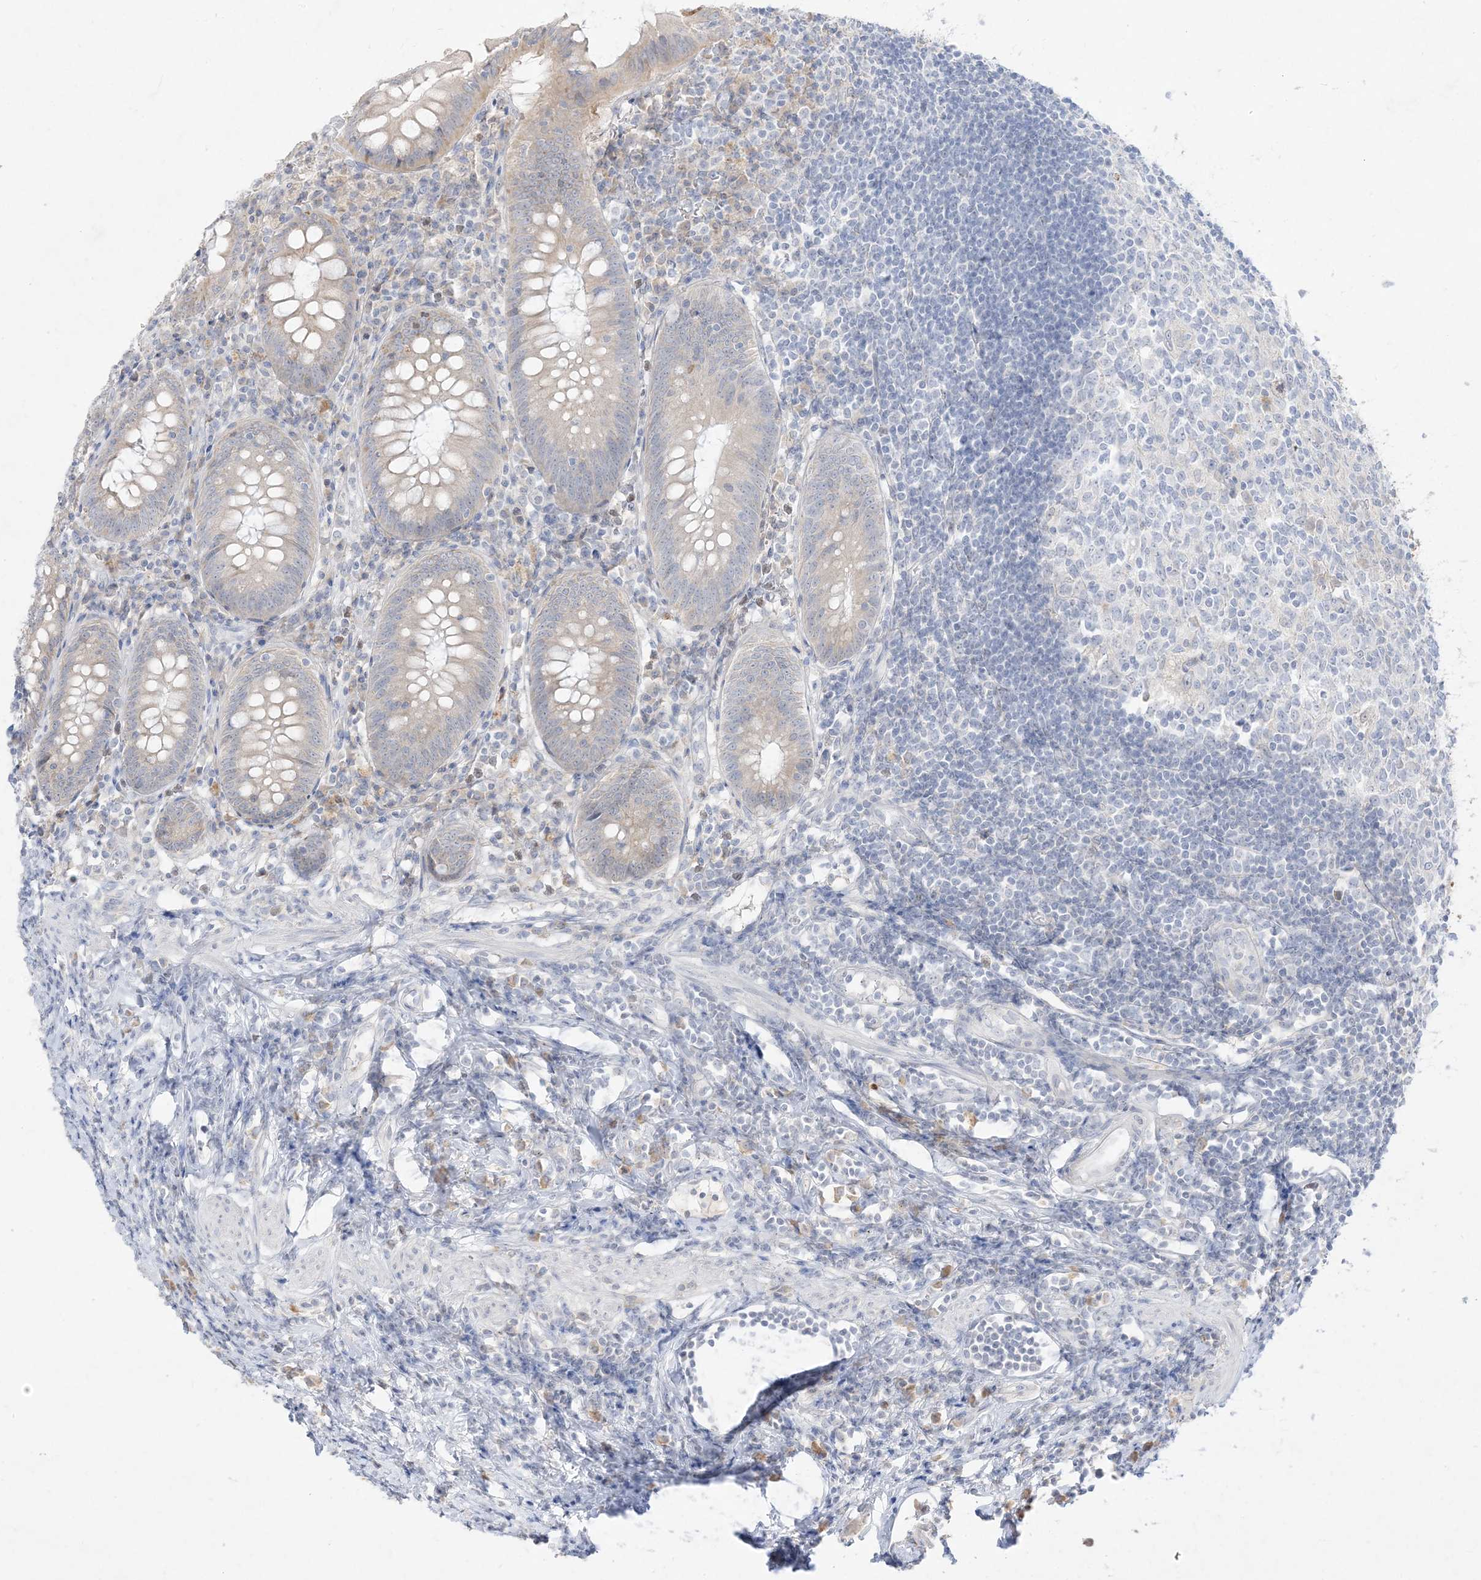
{"staining": {"intensity": "weak", "quantity": "<25%", "location": "cytoplasmic/membranous"}, "tissue": "appendix", "cell_type": "Glandular cells", "image_type": "normal", "snomed": [{"axis": "morphology", "description": "Normal tissue, NOS"}, {"axis": "topography", "description": "Appendix"}], "caption": "Immunohistochemistry photomicrograph of unremarkable human appendix stained for a protein (brown), which shows no staining in glandular cells.", "gene": "LOXL3", "patient": {"sex": "female", "age": 54}}